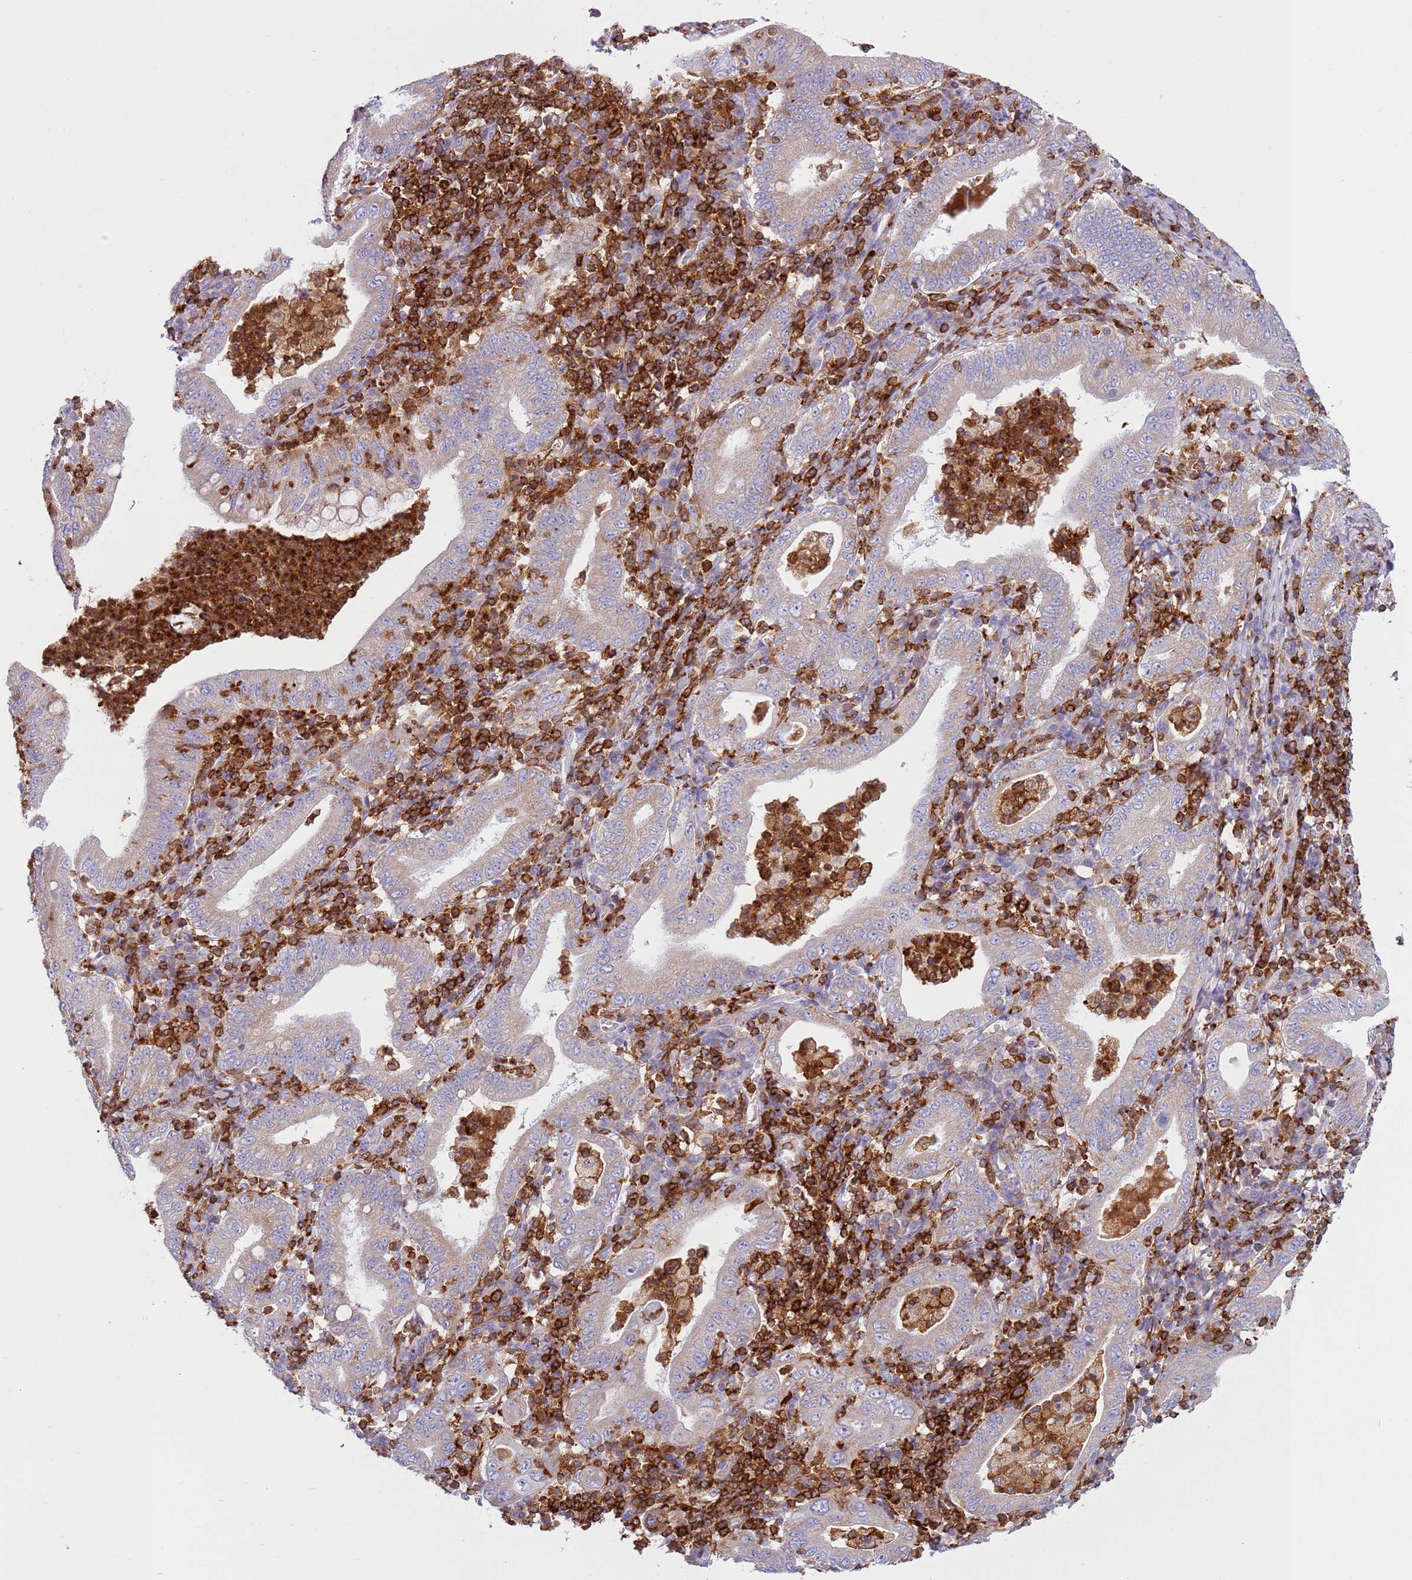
{"staining": {"intensity": "moderate", "quantity": "25%-75%", "location": "cytoplasmic/membranous"}, "tissue": "stomach cancer", "cell_type": "Tumor cells", "image_type": "cancer", "snomed": [{"axis": "morphology", "description": "Normal tissue, NOS"}, {"axis": "morphology", "description": "Adenocarcinoma, NOS"}, {"axis": "topography", "description": "Esophagus"}, {"axis": "topography", "description": "Stomach, upper"}, {"axis": "topography", "description": "Peripheral nerve tissue"}], "caption": "About 25%-75% of tumor cells in human stomach cancer (adenocarcinoma) reveal moderate cytoplasmic/membranous protein expression as visualized by brown immunohistochemical staining.", "gene": "TTPAL", "patient": {"sex": "male", "age": 62}}